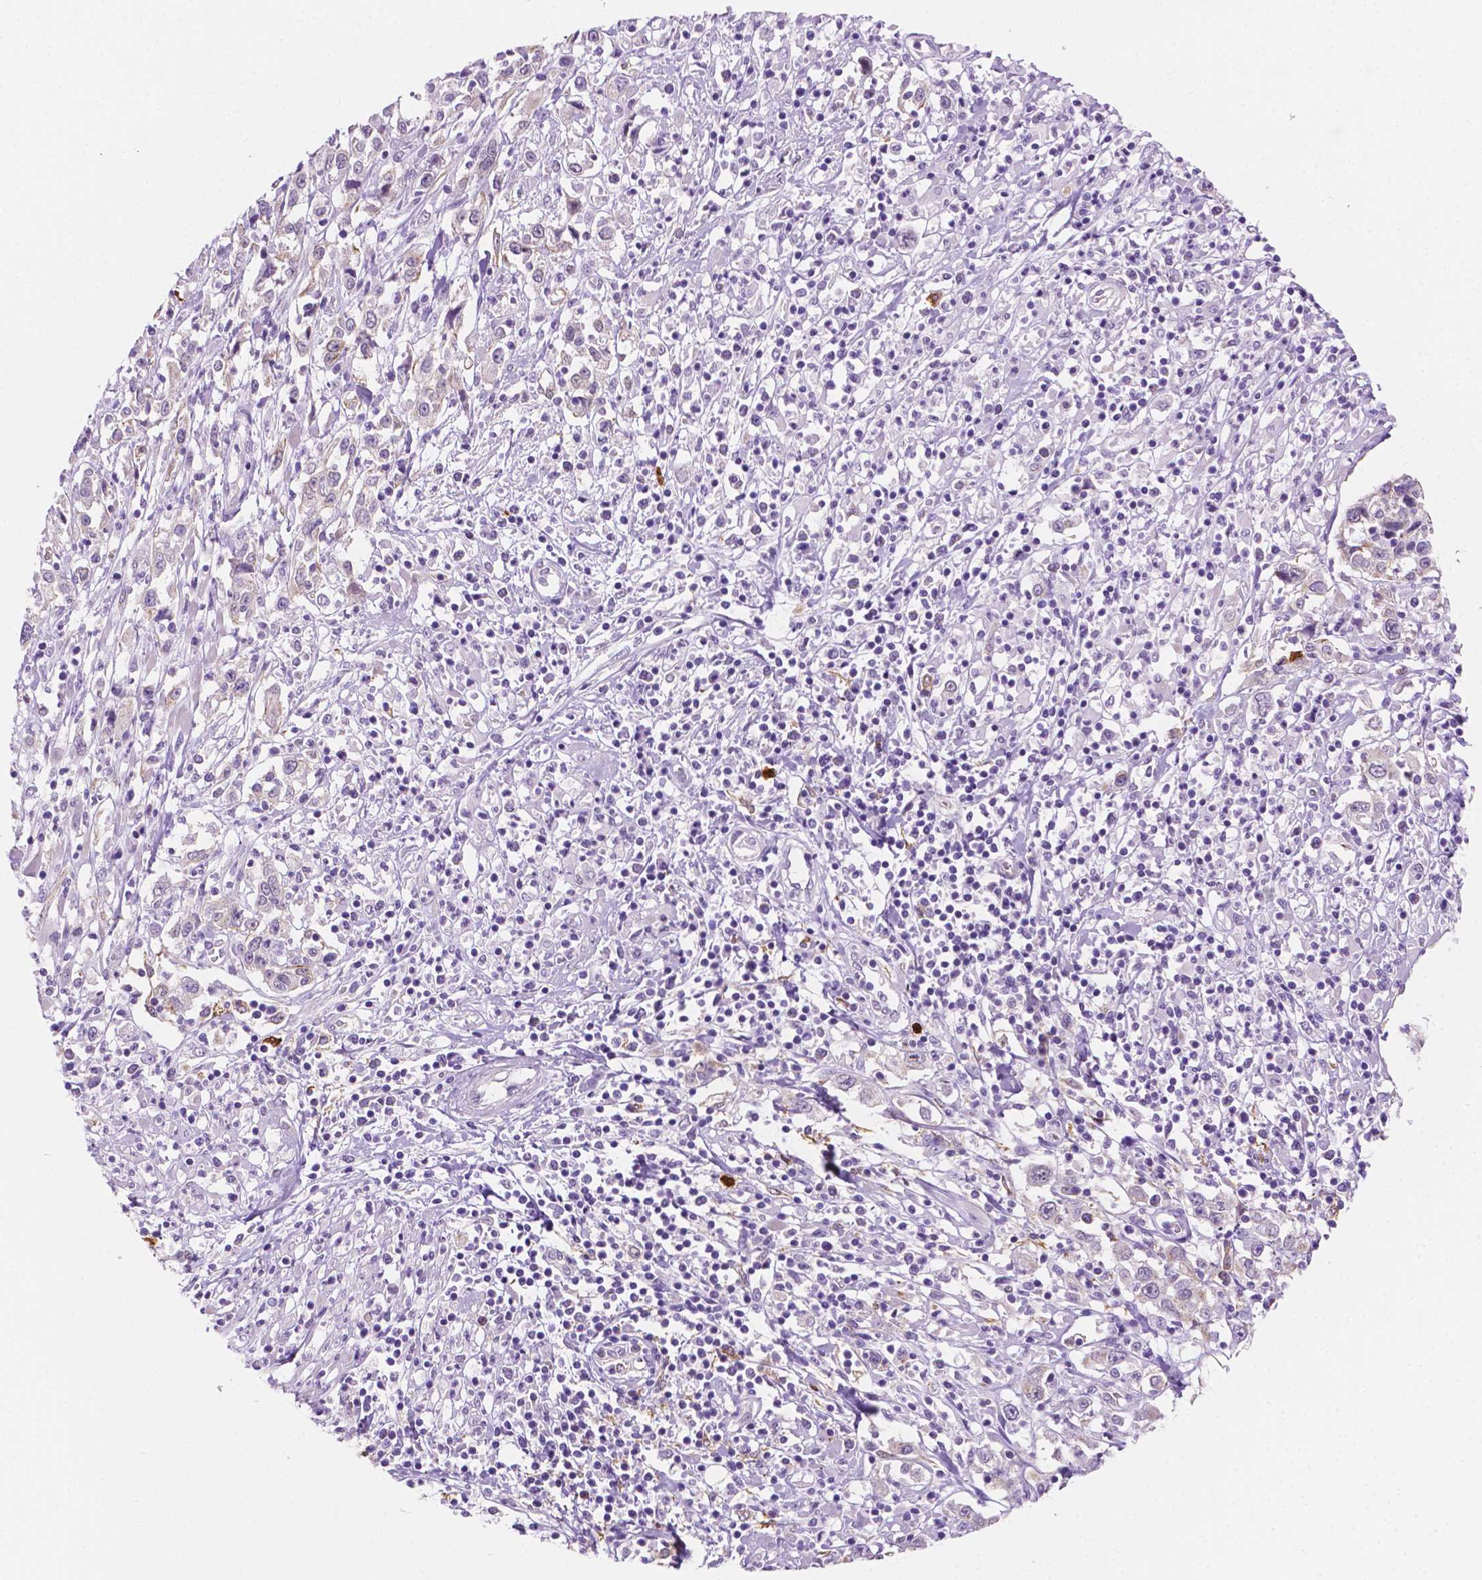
{"staining": {"intensity": "negative", "quantity": "none", "location": "none"}, "tissue": "cervical cancer", "cell_type": "Tumor cells", "image_type": "cancer", "snomed": [{"axis": "morphology", "description": "Adenocarcinoma, NOS"}, {"axis": "topography", "description": "Cervix"}], "caption": "Cervical adenocarcinoma was stained to show a protein in brown. There is no significant expression in tumor cells.", "gene": "EPPK1", "patient": {"sex": "female", "age": 40}}